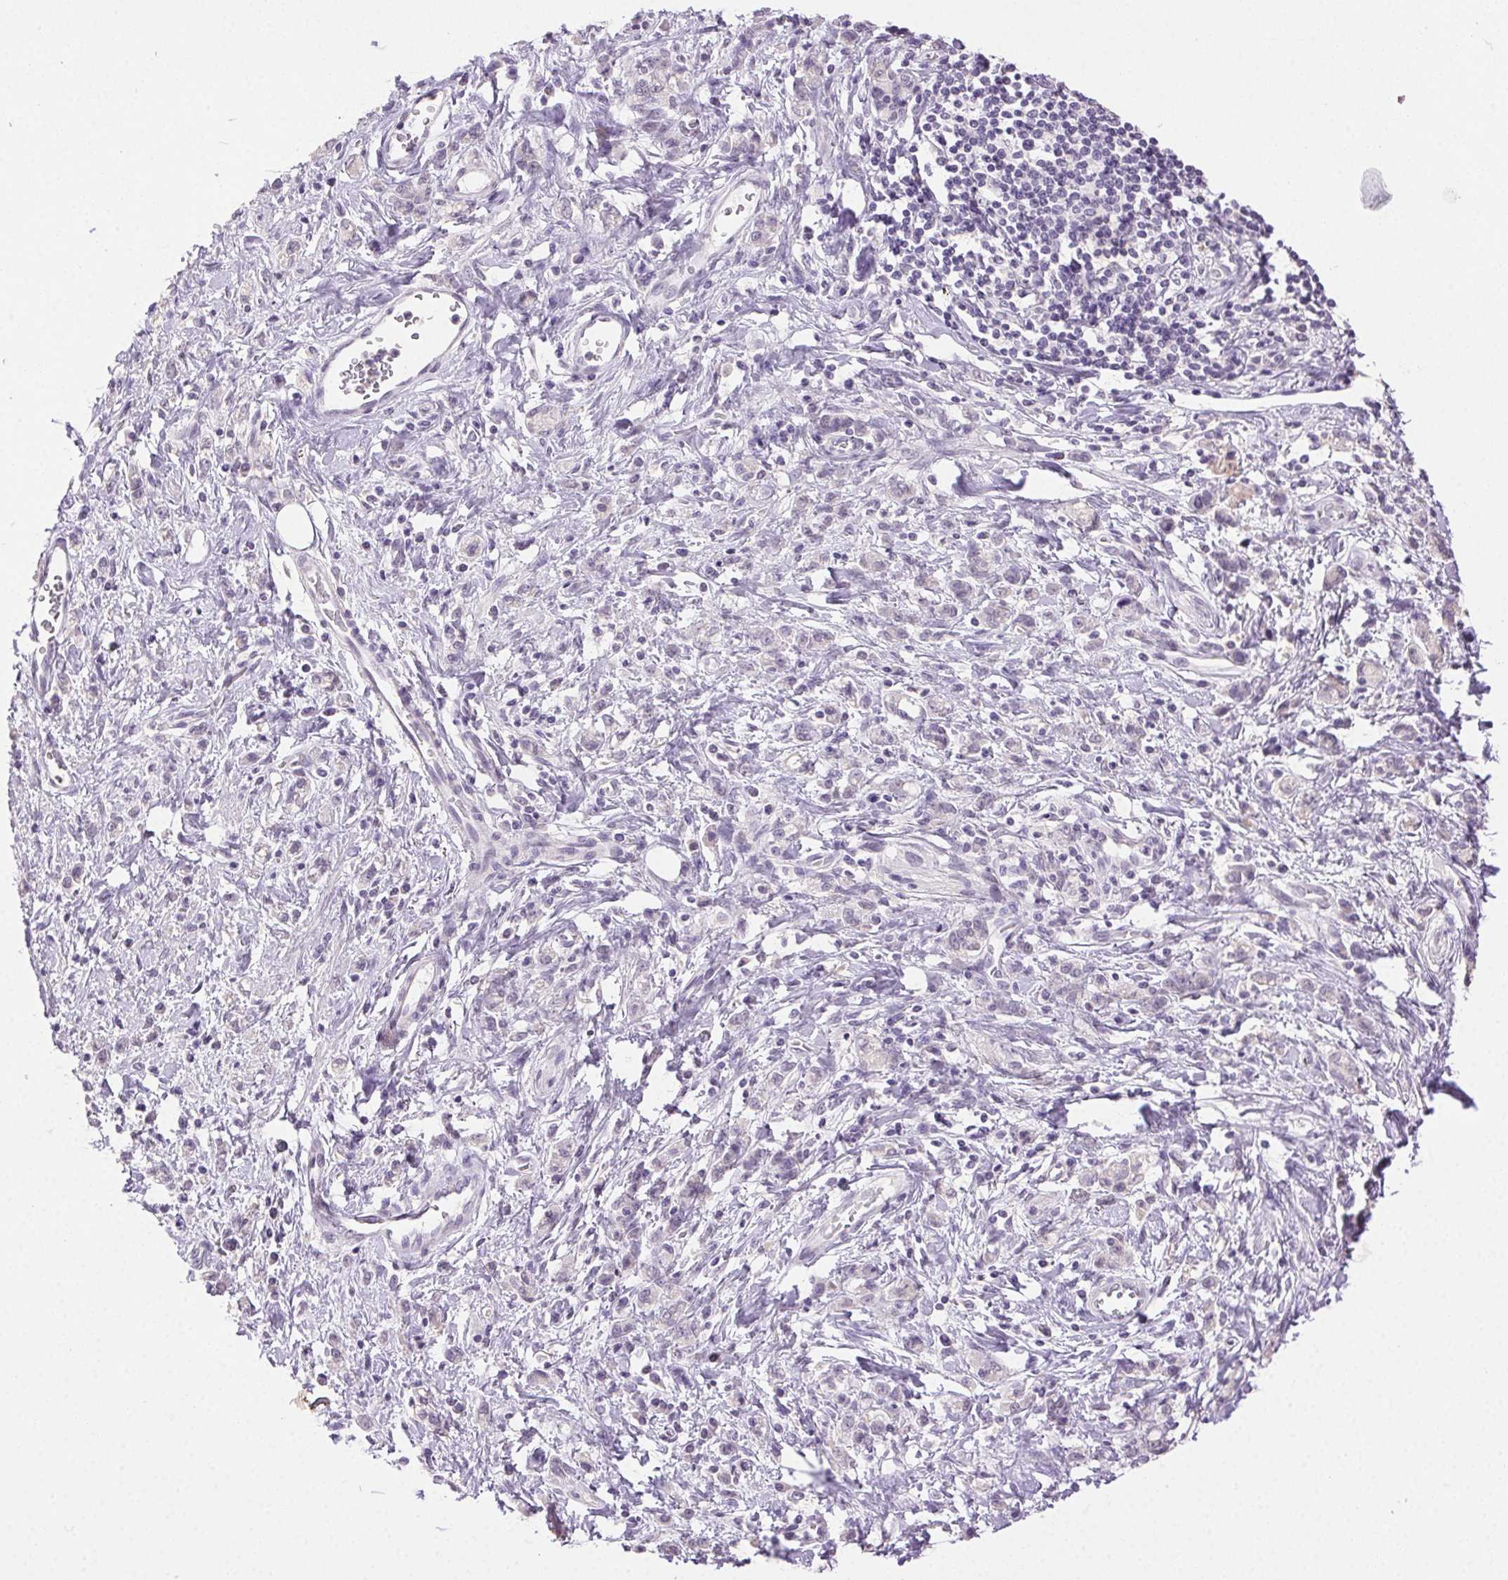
{"staining": {"intensity": "negative", "quantity": "none", "location": "none"}, "tissue": "stomach cancer", "cell_type": "Tumor cells", "image_type": "cancer", "snomed": [{"axis": "morphology", "description": "Adenocarcinoma, NOS"}, {"axis": "topography", "description": "Stomach"}], "caption": "DAB (3,3'-diaminobenzidine) immunohistochemical staining of stomach cancer (adenocarcinoma) reveals no significant positivity in tumor cells. Brightfield microscopy of immunohistochemistry stained with DAB (3,3'-diaminobenzidine) (brown) and hematoxylin (blue), captured at high magnification.", "gene": "CLDN10", "patient": {"sex": "male", "age": 77}}